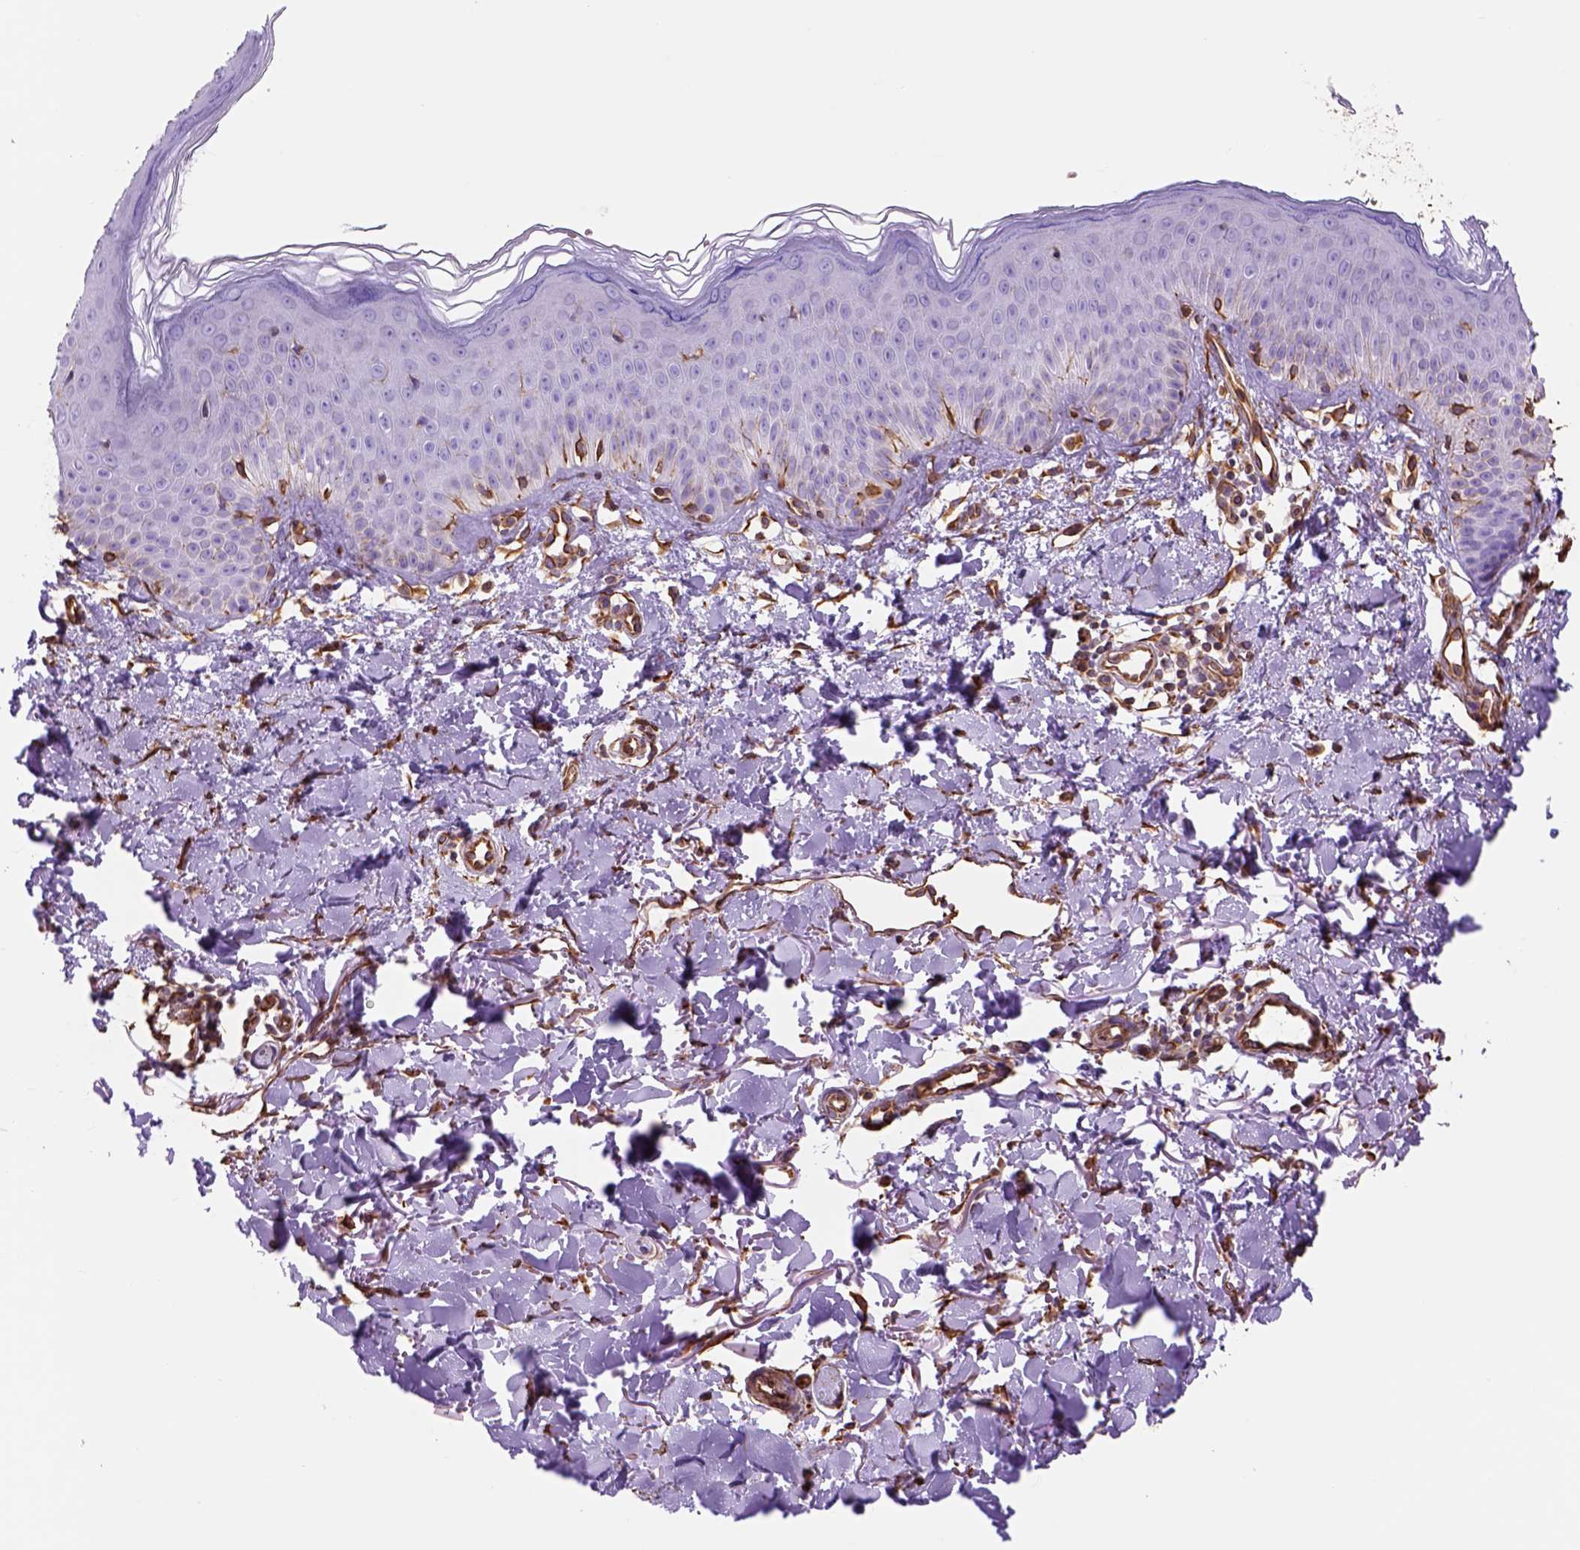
{"staining": {"intensity": "negative", "quantity": "none", "location": "none"}, "tissue": "skin cancer", "cell_type": "Tumor cells", "image_type": "cancer", "snomed": [{"axis": "morphology", "description": "Basal cell carcinoma"}, {"axis": "topography", "description": "Skin"}], "caption": "Tumor cells are negative for brown protein staining in skin basal cell carcinoma.", "gene": "ZZZ3", "patient": {"sex": "male", "age": 78}}